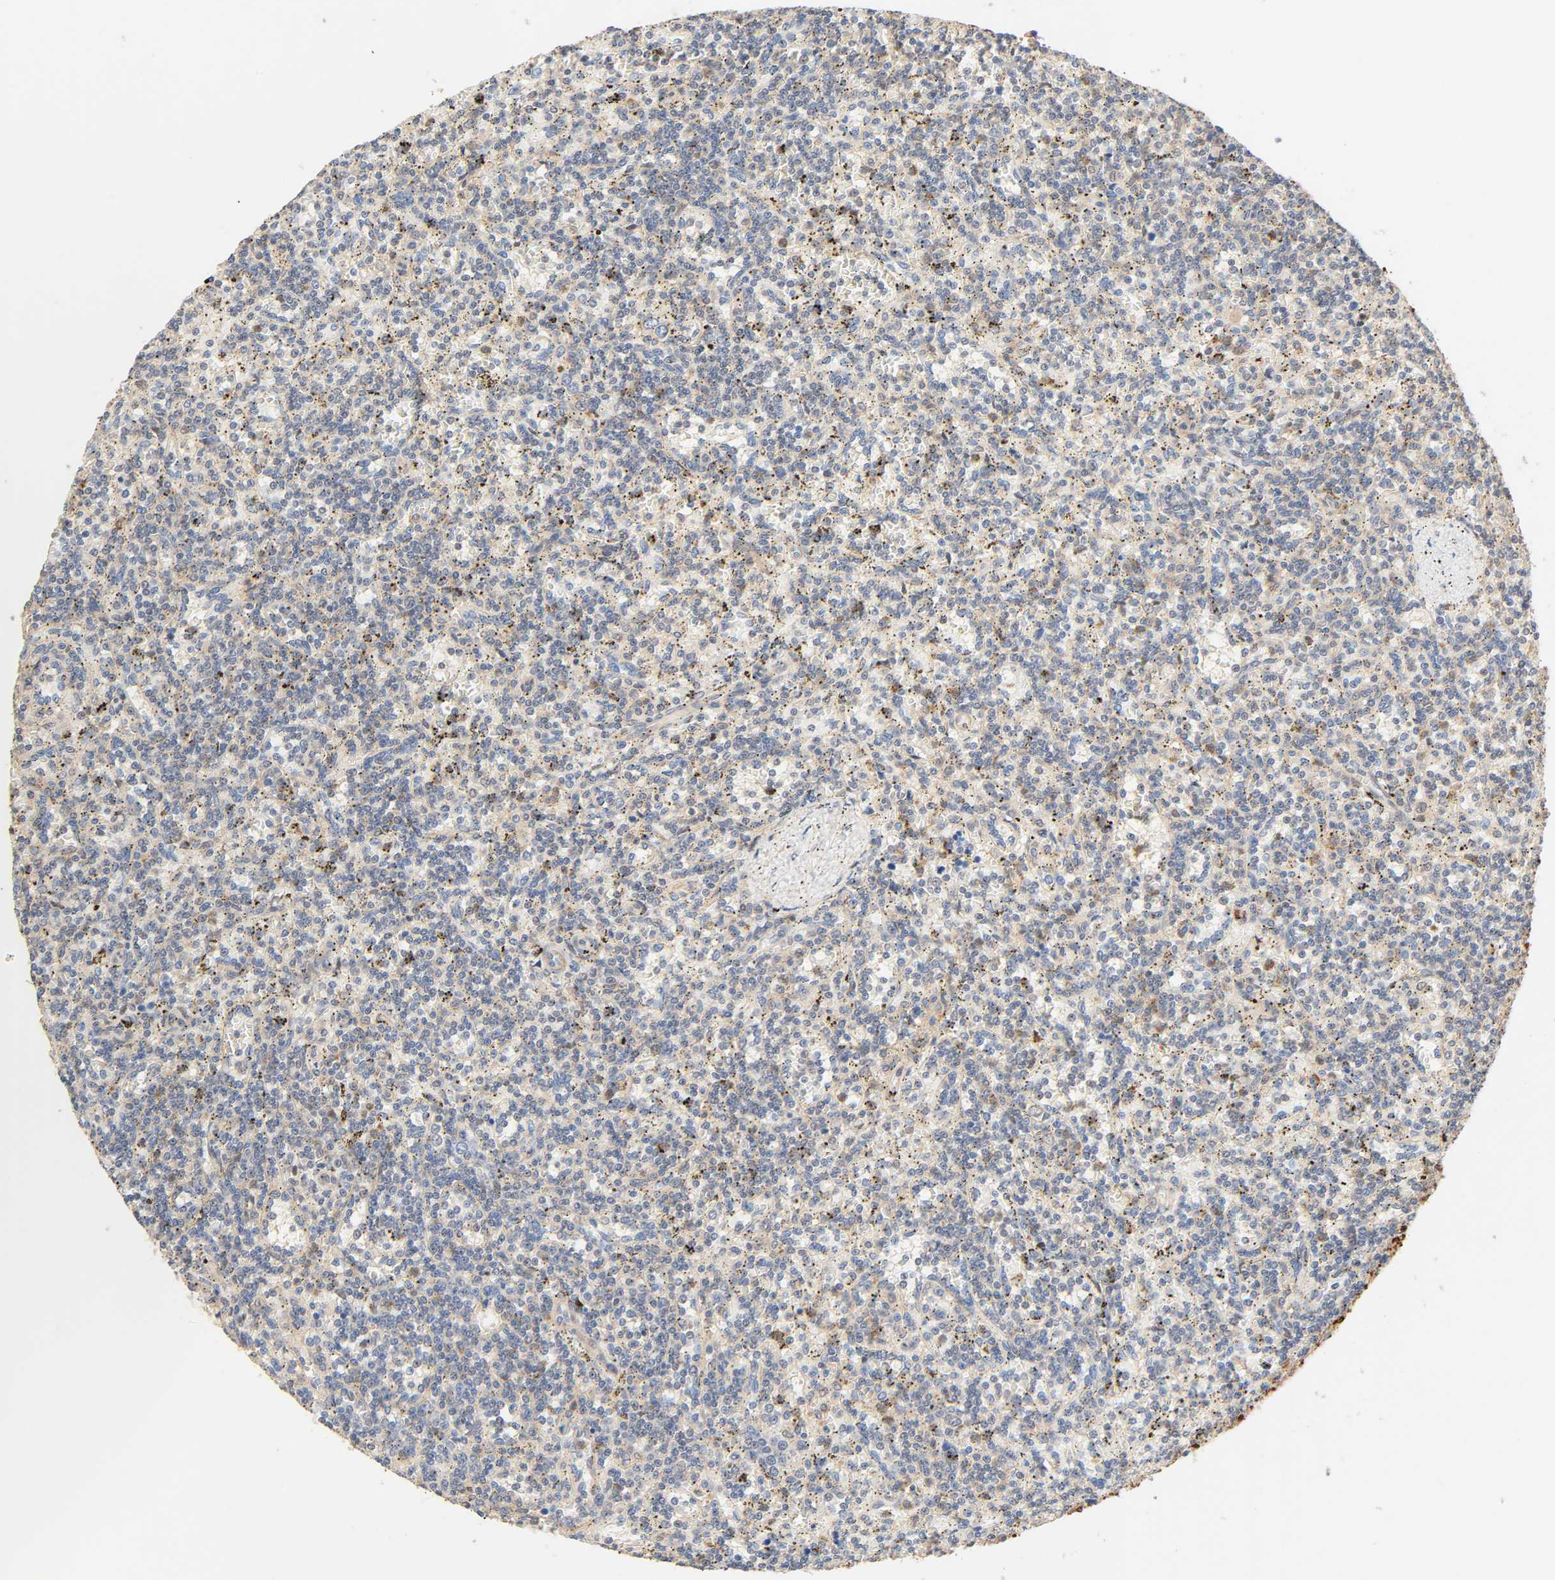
{"staining": {"intensity": "weak", "quantity": "25%-75%", "location": "cytoplasmic/membranous"}, "tissue": "lymphoma", "cell_type": "Tumor cells", "image_type": "cancer", "snomed": [{"axis": "morphology", "description": "Malignant lymphoma, non-Hodgkin's type, Low grade"}, {"axis": "topography", "description": "Spleen"}], "caption": "Protein analysis of lymphoma tissue exhibits weak cytoplasmic/membranous expression in about 25%-75% of tumor cells. The staining is performed using DAB brown chromogen to label protein expression. The nuclei are counter-stained blue using hematoxylin.", "gene": "CACNA1G", "patient": {"sex": "male", "age": 73}}